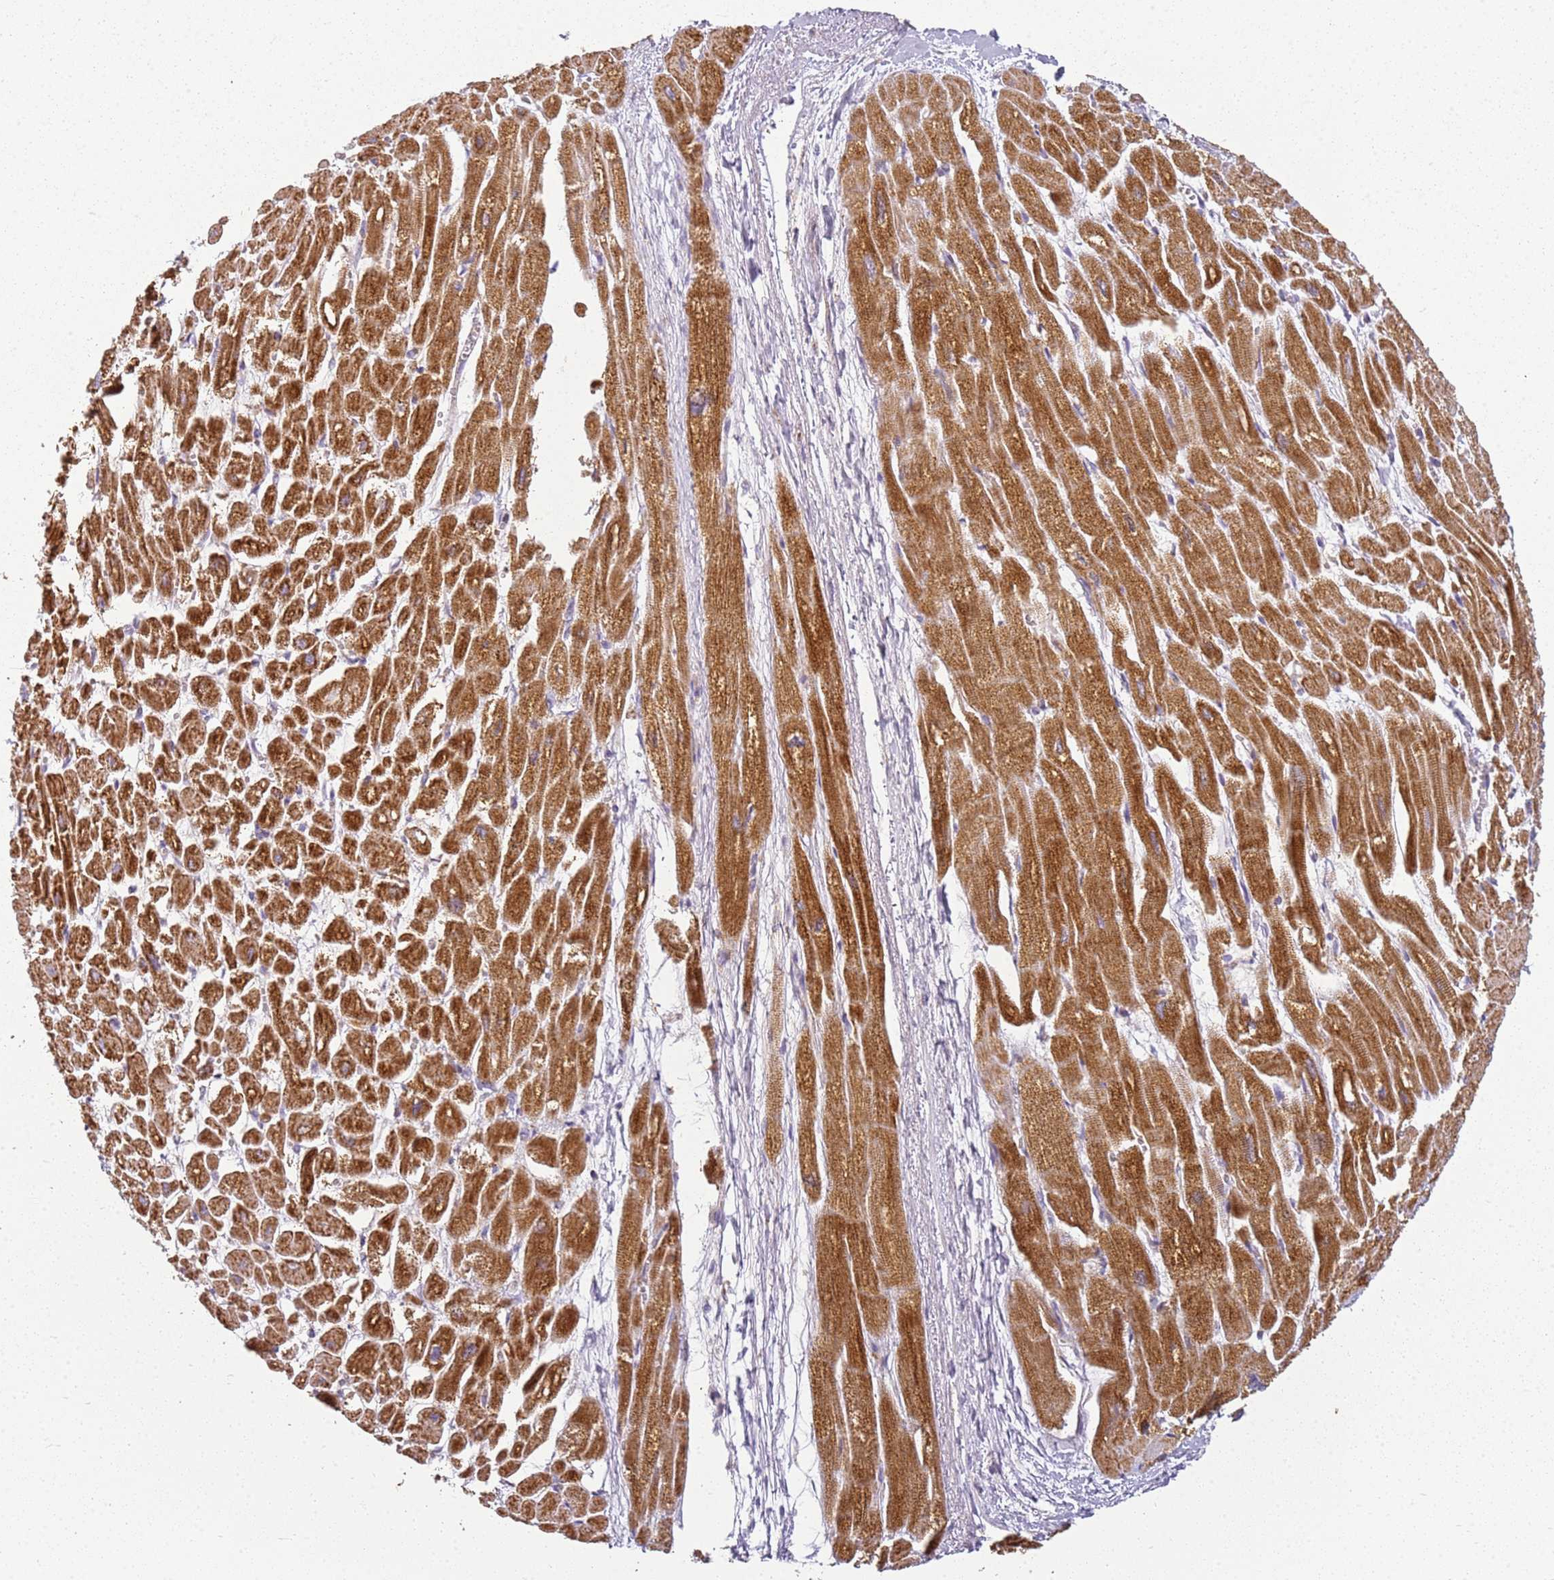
{"staining": {"intensity": "strong", "quantity": "25%-75%", "location": "cytoplasmic/membranous"}, "tissue": "heart muscle", "cell_type": "Cardiomyocytes", "image_type": "normal", "snomed": [{"axis": "morphology", "description": "Normal tissue, NOS"}, {"axis": "topography", "description": "Heart"}], "caption": "Immunohistochemistry histopathology image of unremarkable human heart muscle stained for a protein (brown), which reveals high levels of strong cytoplasmic/membranous expression in approximately 25%-75% of cardiomyocytes.", "gene": "TMEM200C", "patient": {"sex": "male", "age": 54}}